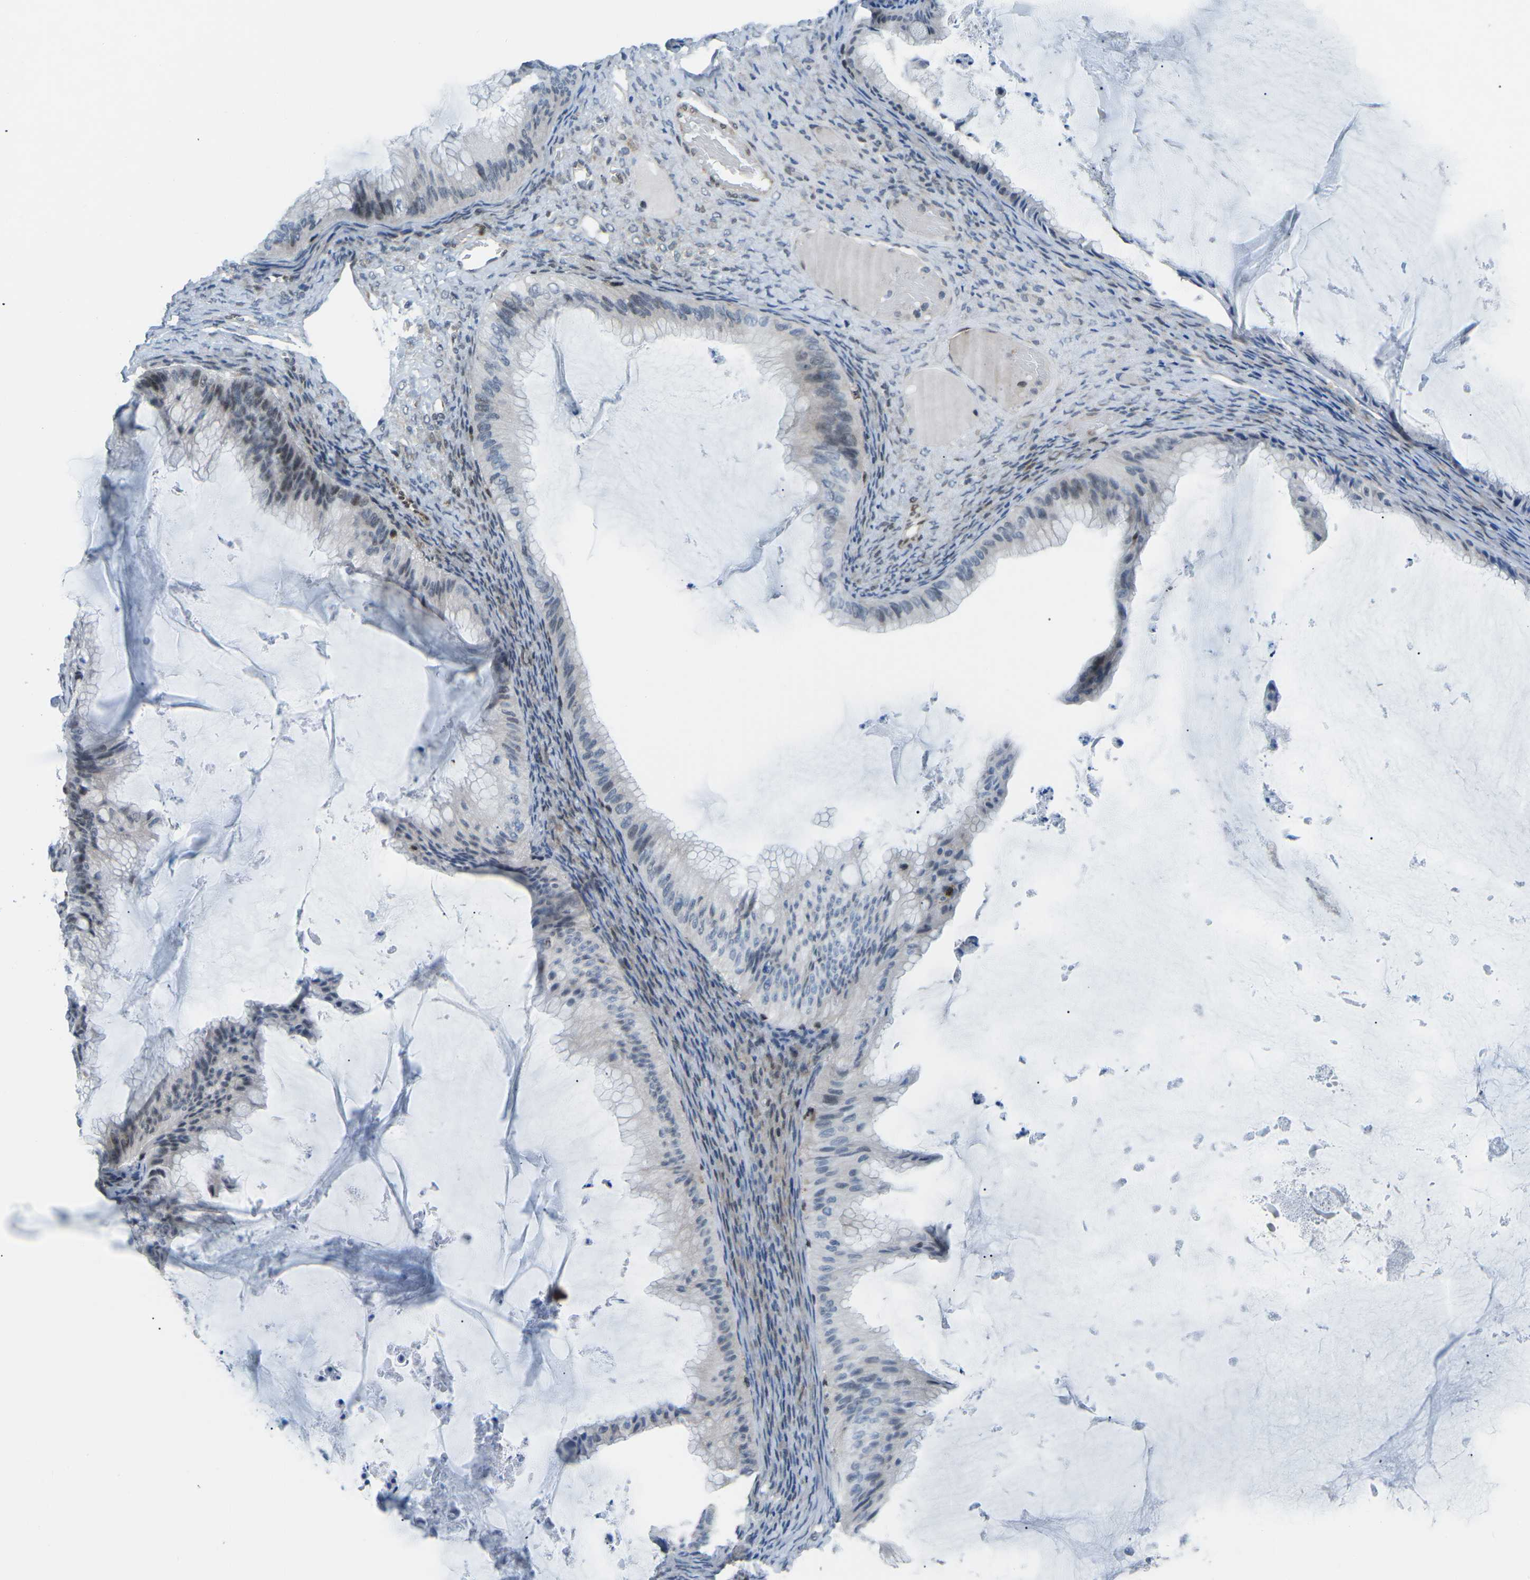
{"staining": {"intensity": "moderate", "quantity": "<25%", "location": "nuclear"}, "tissue": "ovarian cancer", "cell_type": "Tumor cells", "image_type": "cancer", "snomed": [{"axis": "morphology", "description": "Cystadenocarcinoma, mucinous, NOS"}, {"axis": "topography", "description": "Ovary"}], "caption": "An immunohistochemistry (IHC) micrograph of neoplastic tissue is shown. Protein staining in brown highlights moderate nuclear positivity in ovarian mucinous cystadenocarcinoma within tumor cells.", "gene": "MBNL1", "patient": {"sex": "female", "age": 61}}